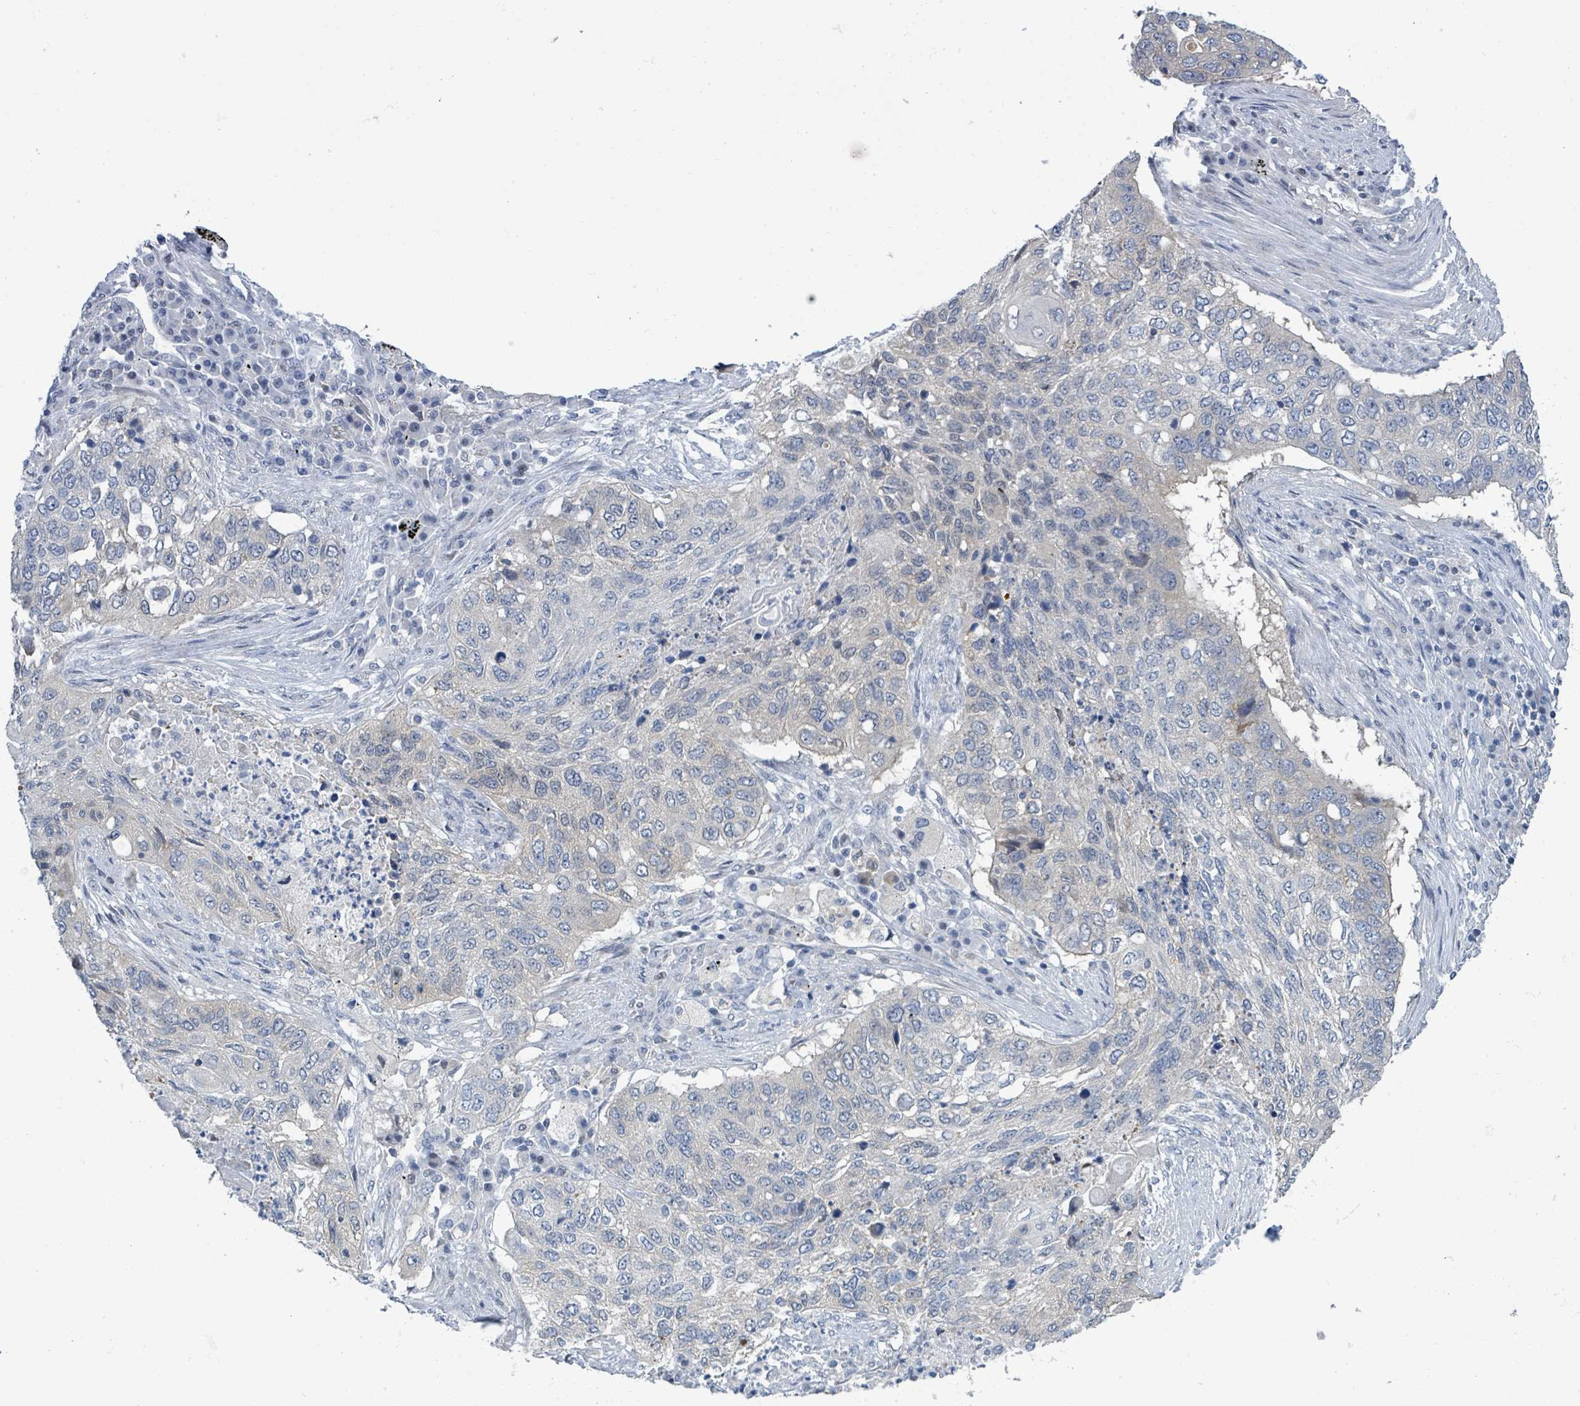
{"staining": {"intensity": "negative", "quantity": "none", "location": "none"}, "tissue": "lung cancer", "cell_type": "Tumor cells", "image_type": "cancer", "snomed": [{"axis": "morphology", "description": "Squamous cell carcinoma, NOS"}, {"axis": "topography", "description": "Lung"}], "caption": "This image is of lung cancer (squamous cell carcinoma) stained with IHC to label a protein in brown with the nuclei are counter-stained blue. There is no staining in tumor cells. (Brightfield microscopy of DAB IHC at high magnification).", "gene": "DGKZ", "patient": {"sex": "female", "age": 63}}